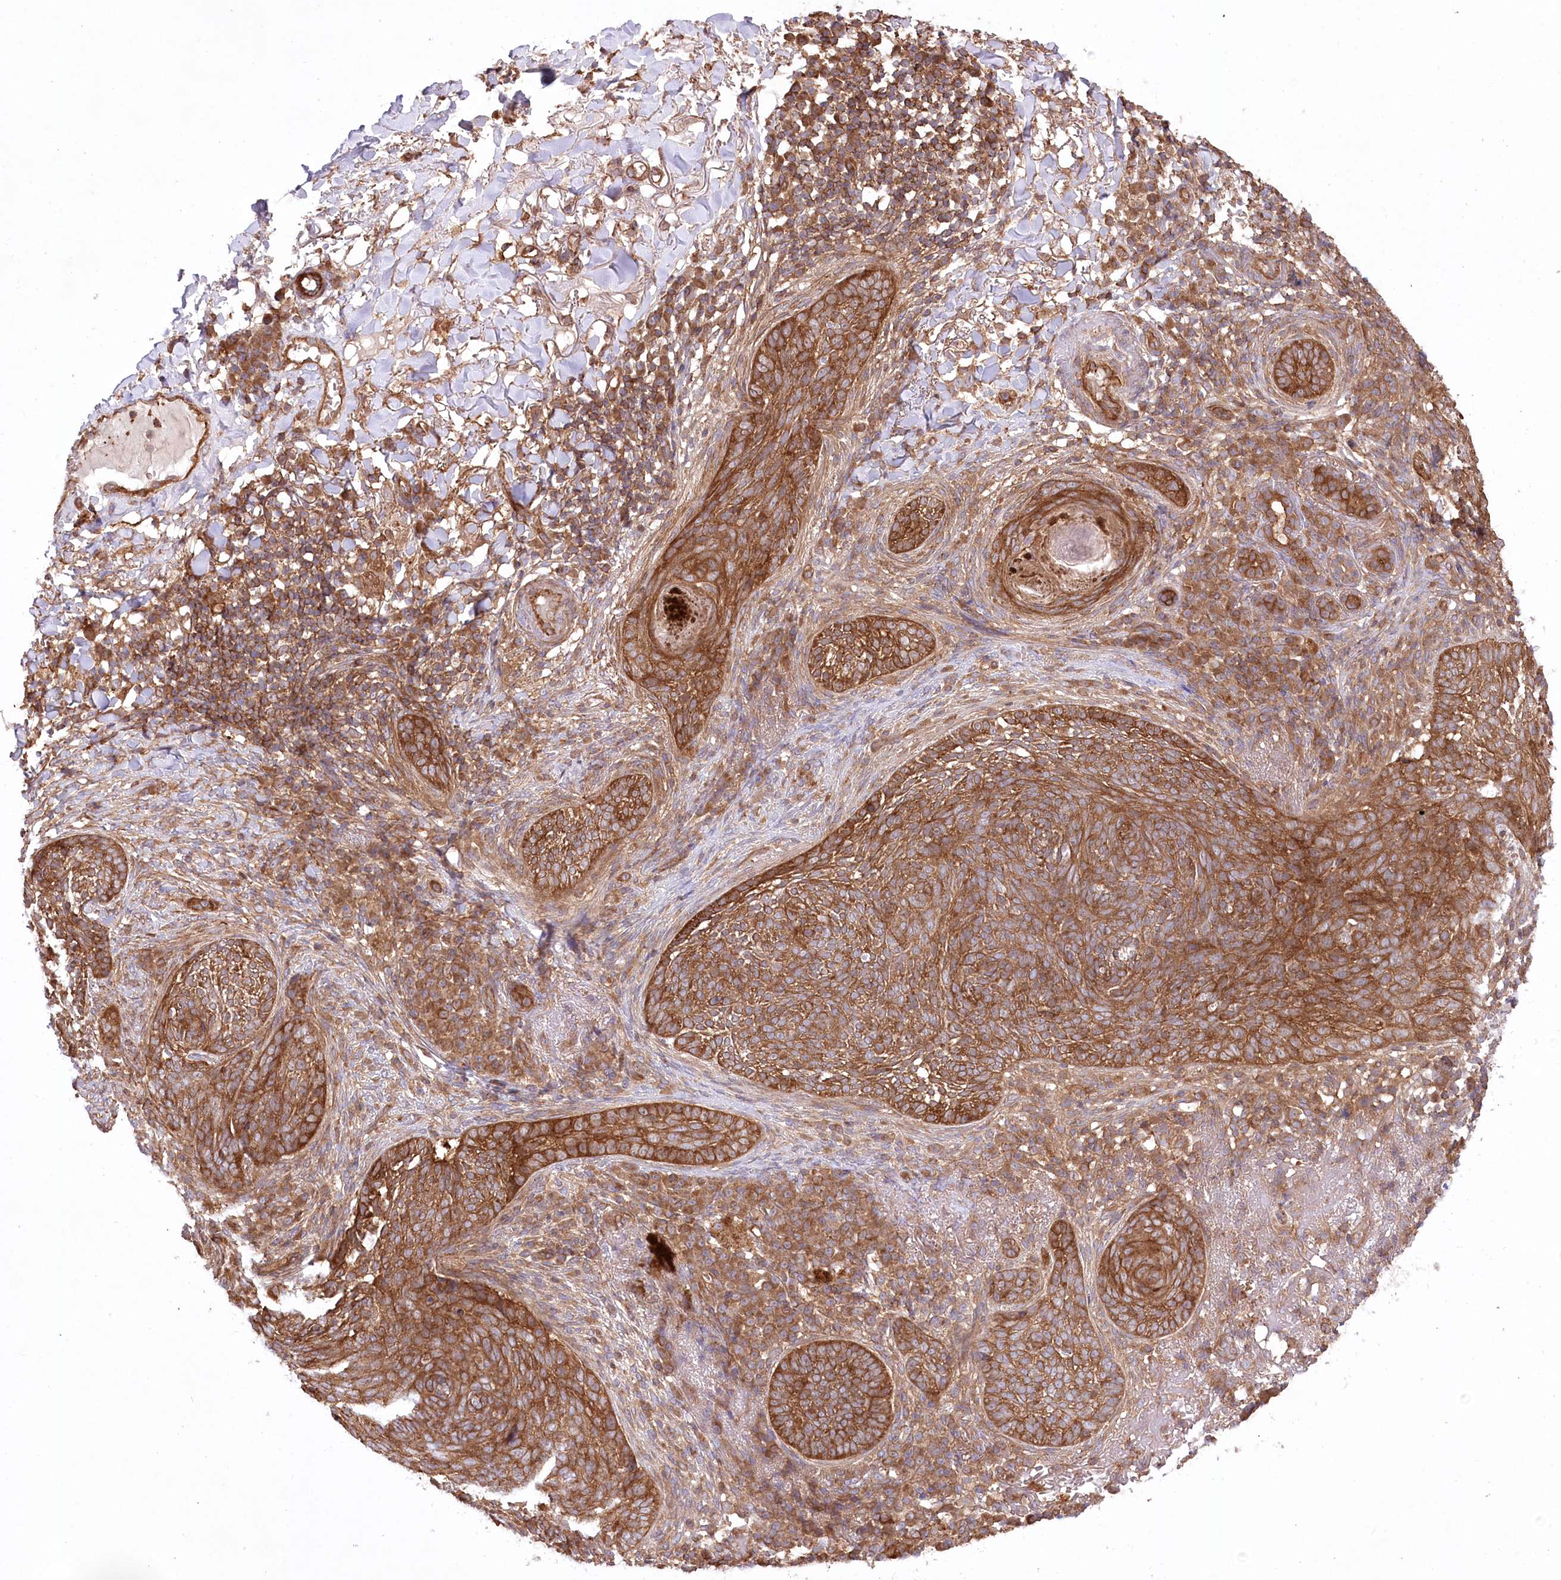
{"staining": {"intensity": "strong", "quantity": ">75%", "location": "cytoplasmic/membranous"}, "tissue": "skin cancer", "cell_type": "Tumor cells", "image_type": "cancer", "snomed": [{"axis": "morphology", "description": "Basal cell carcinoma"}, {"axis": "topography", "description": "Skin"}], "caption": "Protein expression analysis of human skin cancer (basal cell carcinoma) reveals strong cytoplasmic/membranous staining in about >75% of tumor cells. Using DAB (brown) and hematoxylin (blue) stains, captured at high magnification using brightfield microscopy.", "gene": "UMPS", "patient": {"sex": "male", "age": 85}}